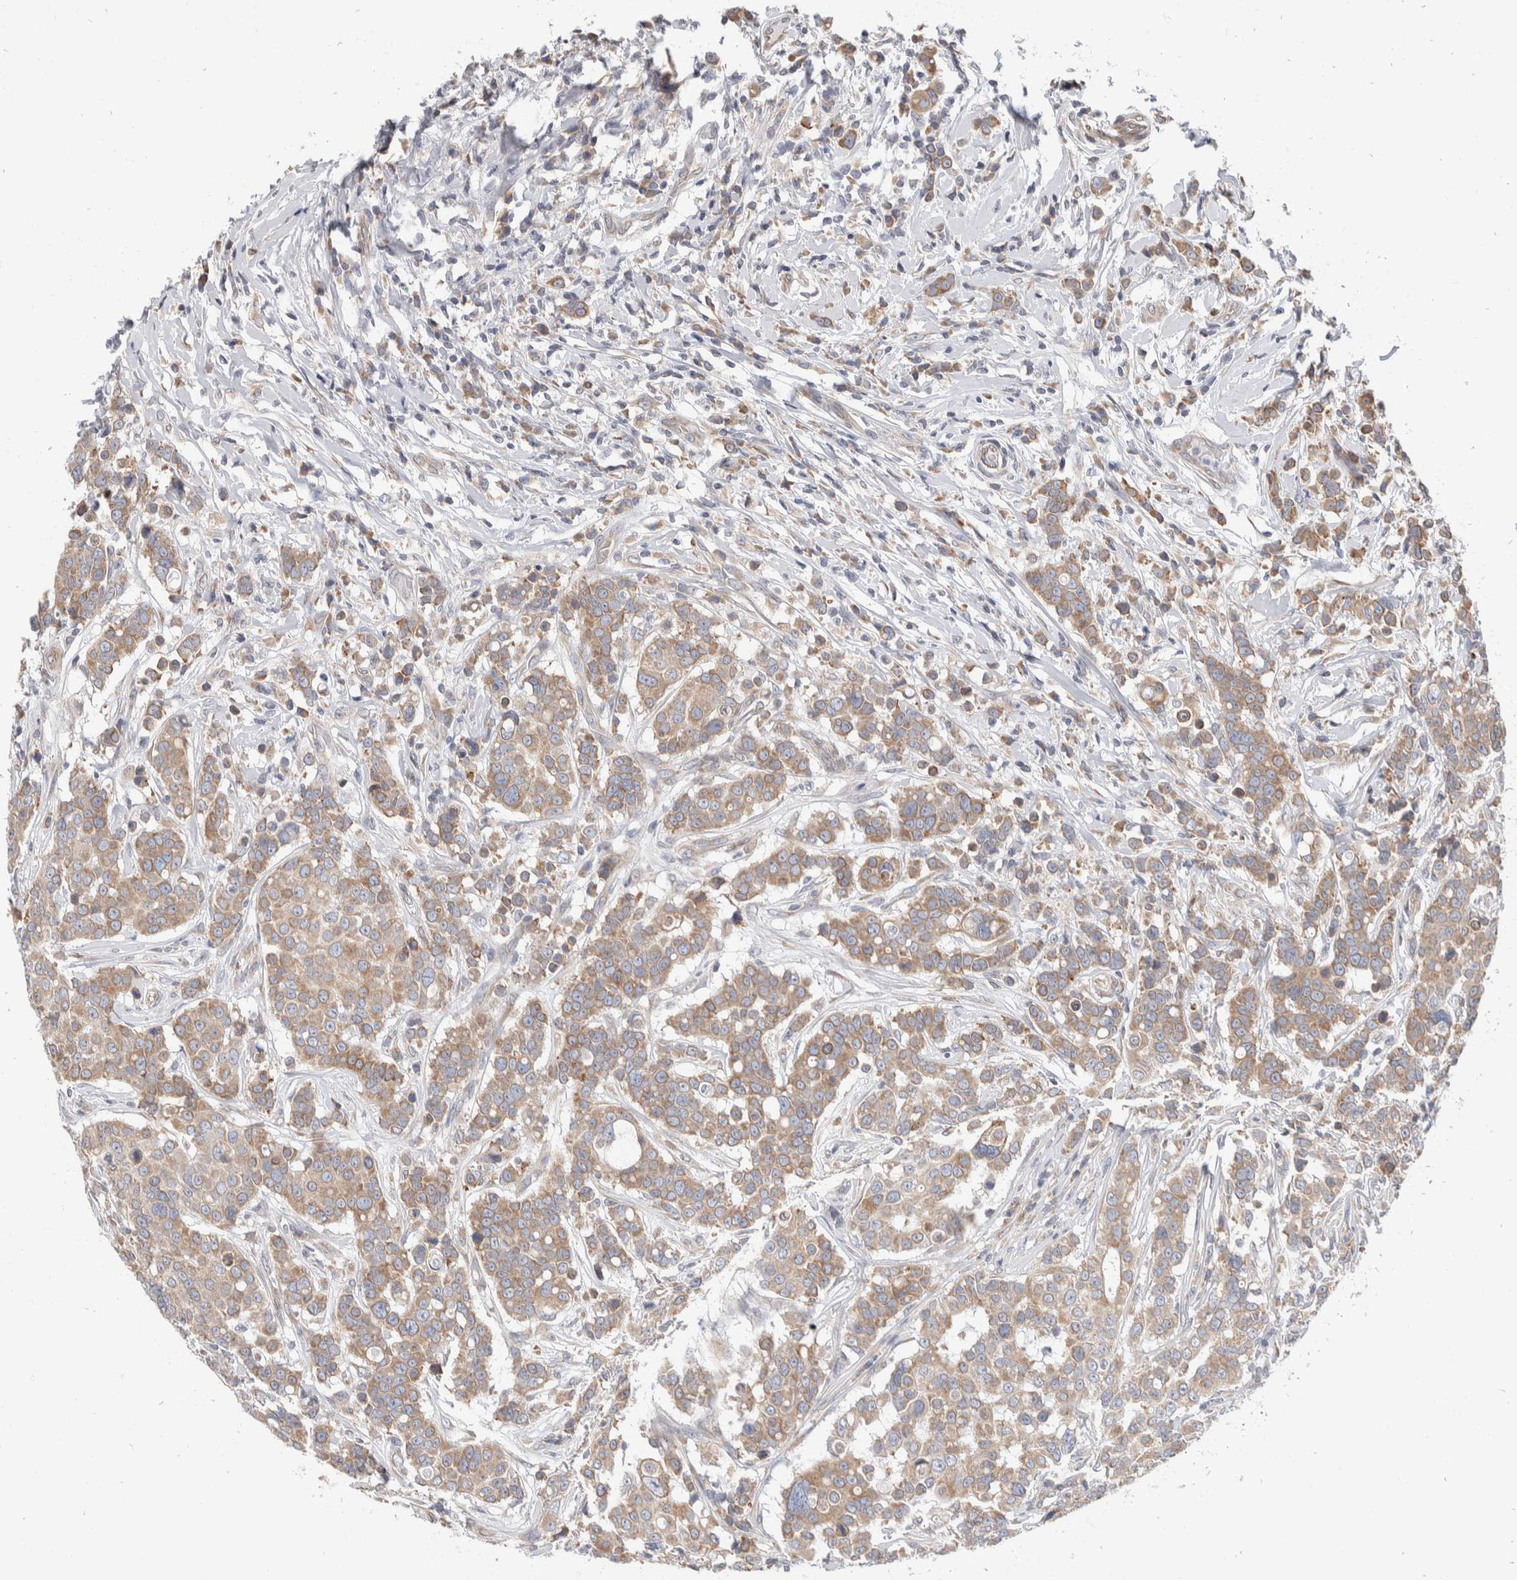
{"staining": {"intensity": "moderate", "quantity": ">75%", "location": "cytoplasmic/membranous"}, "tissue": "breast cancer", "cell_type": "Tumor cells", "image_type": "cancer", "snomed": [{"axis": "morphology", "description": "Duct carcinoma"}, {"axis": "topography", "description": "Breast"}], "caption": "Brown immunohistochemical staining in infiltrating ductal carcinoma (breast) displays moderate cytoplasmic/membranous staining in approximately >75% of tumor cells.", "gene": "TMEM245", "patient": {"sex": "female", "age": 27}}